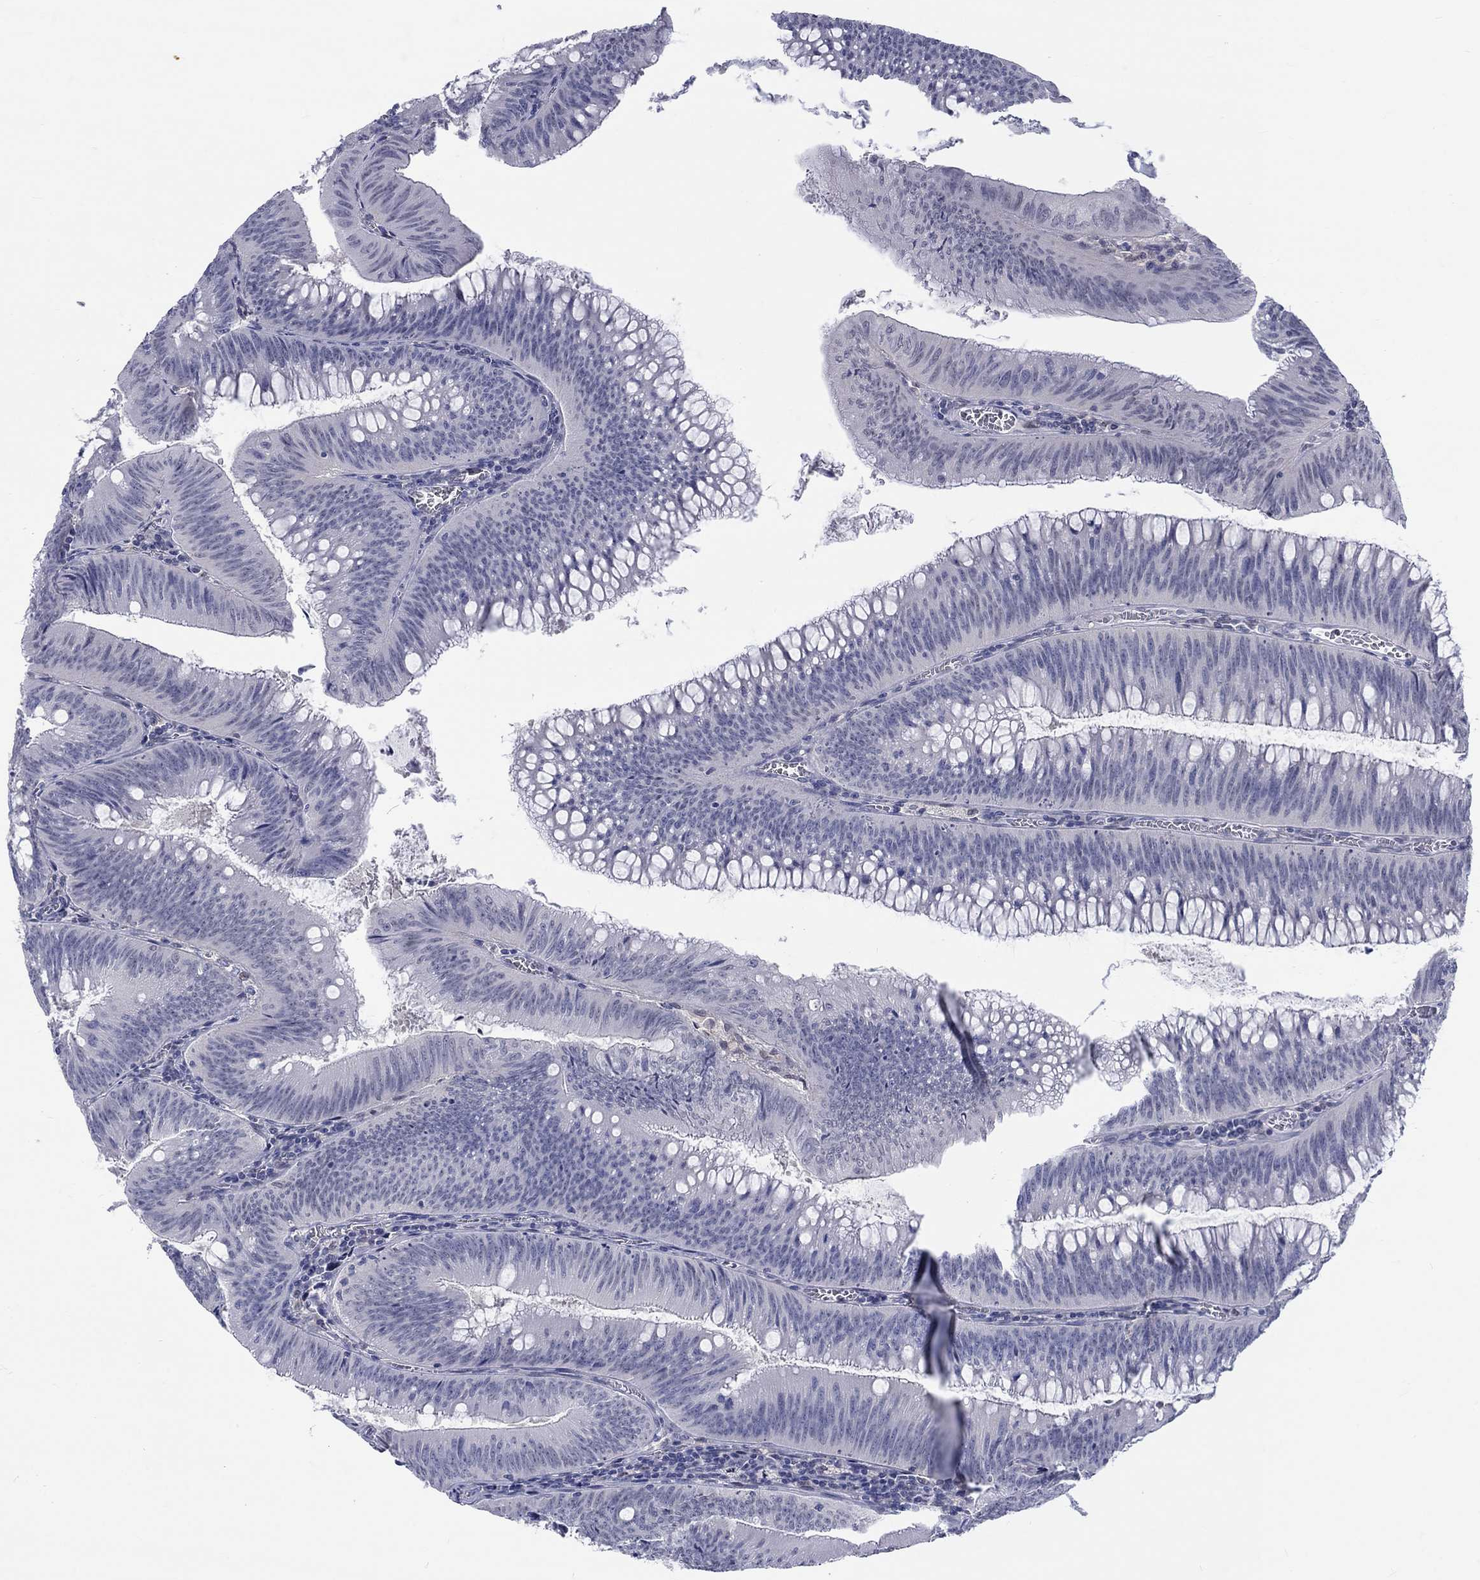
{"staining": {"intensity": "negative", "quantity": "none", "location": "none"}, "tissue": "colorectal cancer", "cell_type": "Tumor cells", "image_type": "cancer", "snomed": [{"axis": "morphology", "description": "Adenocarcinoma, NOS"}, {"axis": "topography", "description": "Rectum"}], "caption": "This image is of colorectal cancer (adenocarcinoma) stained with immunohistochemistry to label a protein in brown with the nuclei are counter-stained blue. There is no expression in tumor cells. (Immunohistochemistry, brightfield microscopy, high magnification).", "gene": "EGFLAM", "patient": {"sex": "female", "age": 72}}